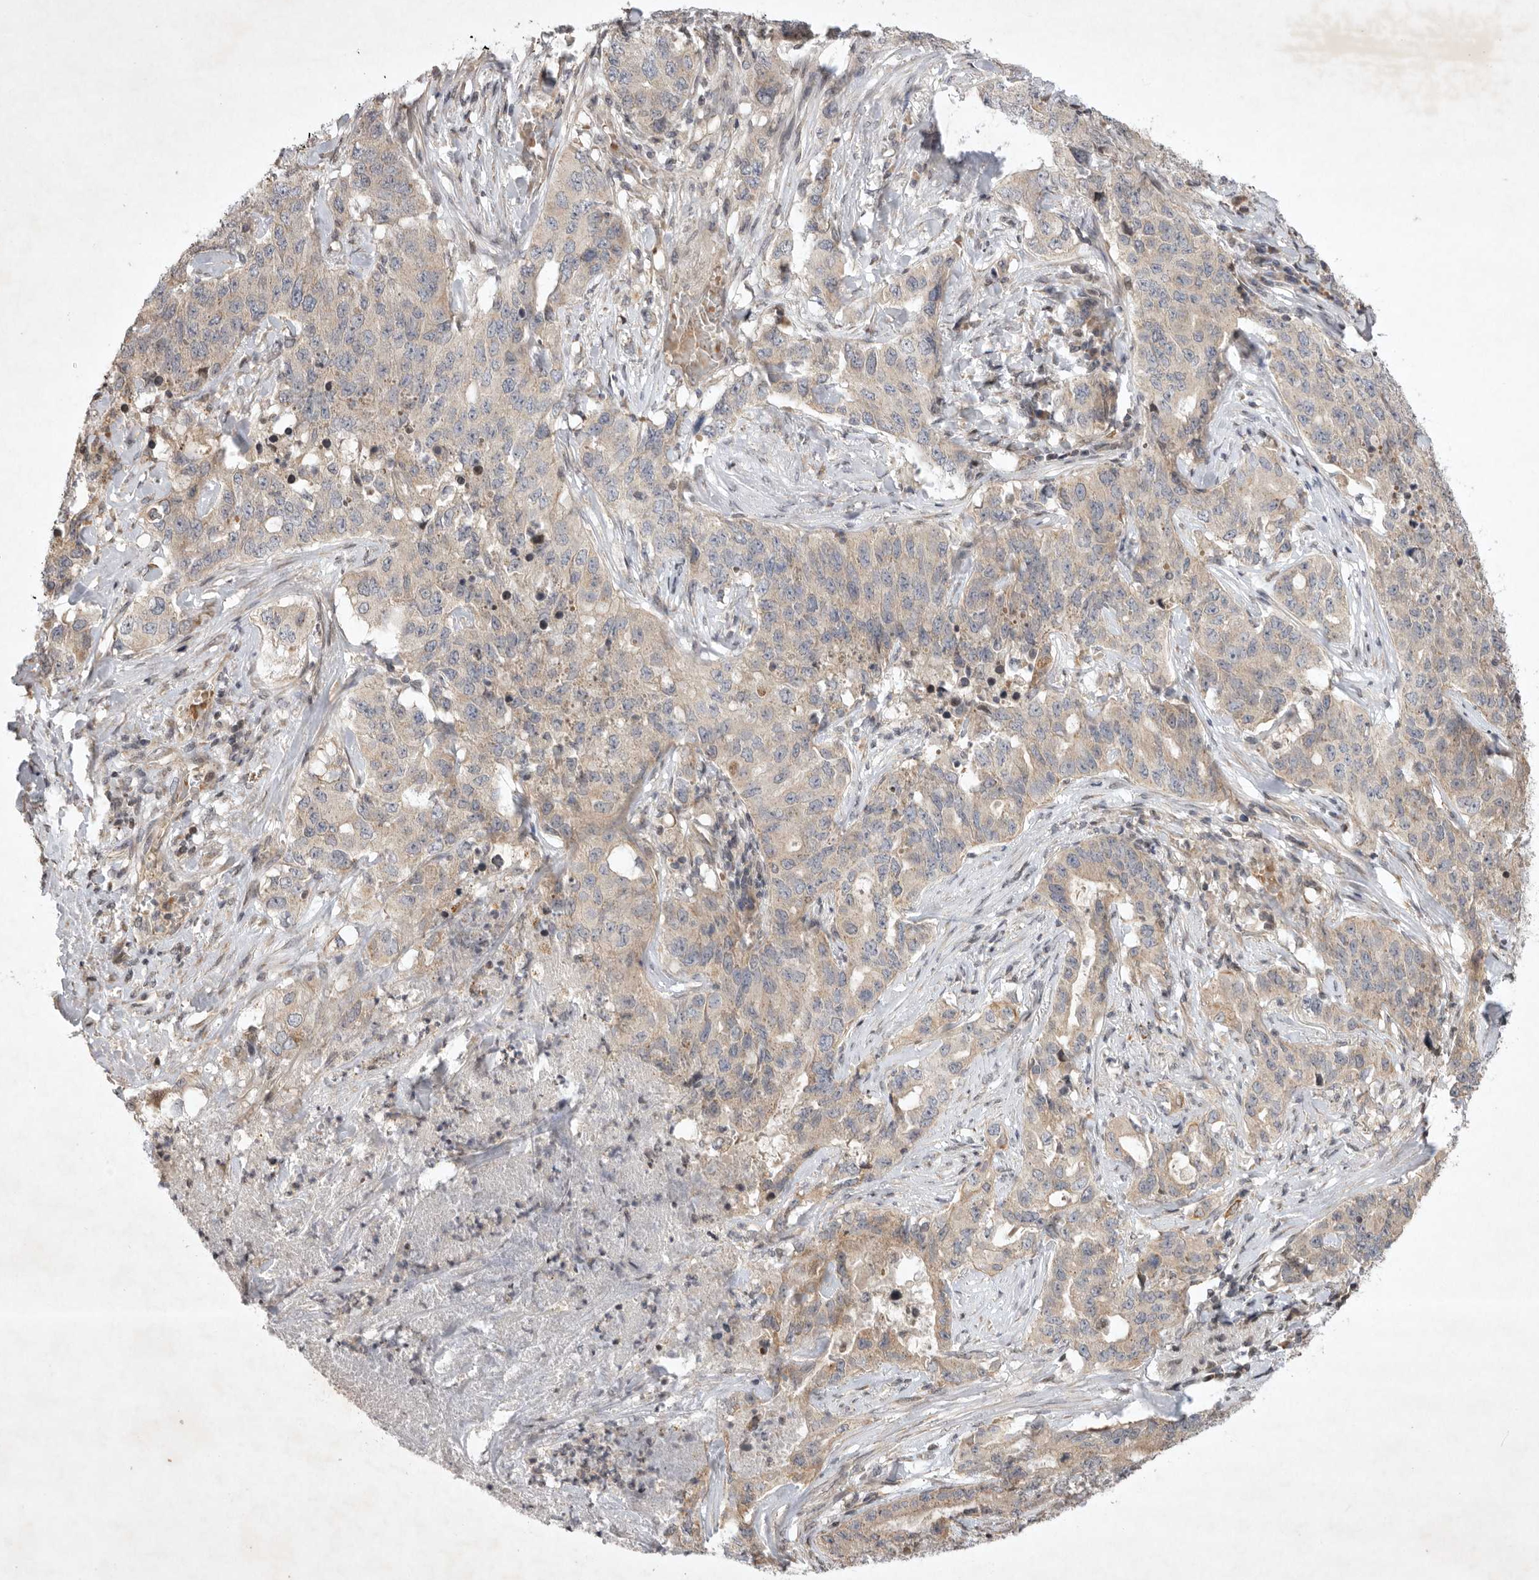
{"staining": {"intensity": "weak", "quantity": "<25%", "location": "cytoplasmic/membranous"}, "tissue": "lung cancer", "cell_type": "Tumor cells", "image_type": "cancer", "snomed": [{"axis": "morphology", "description": "Adenocarcinoma, NOS"}, {"axis": "topography", "description": "Lung"}], "caption": "Lung cancer was stained to show a protein in brown. There is no significant positivity in tumor cells.", "gene": "EIF2AK1", "patient": {"sex": "female", "age": 51}}